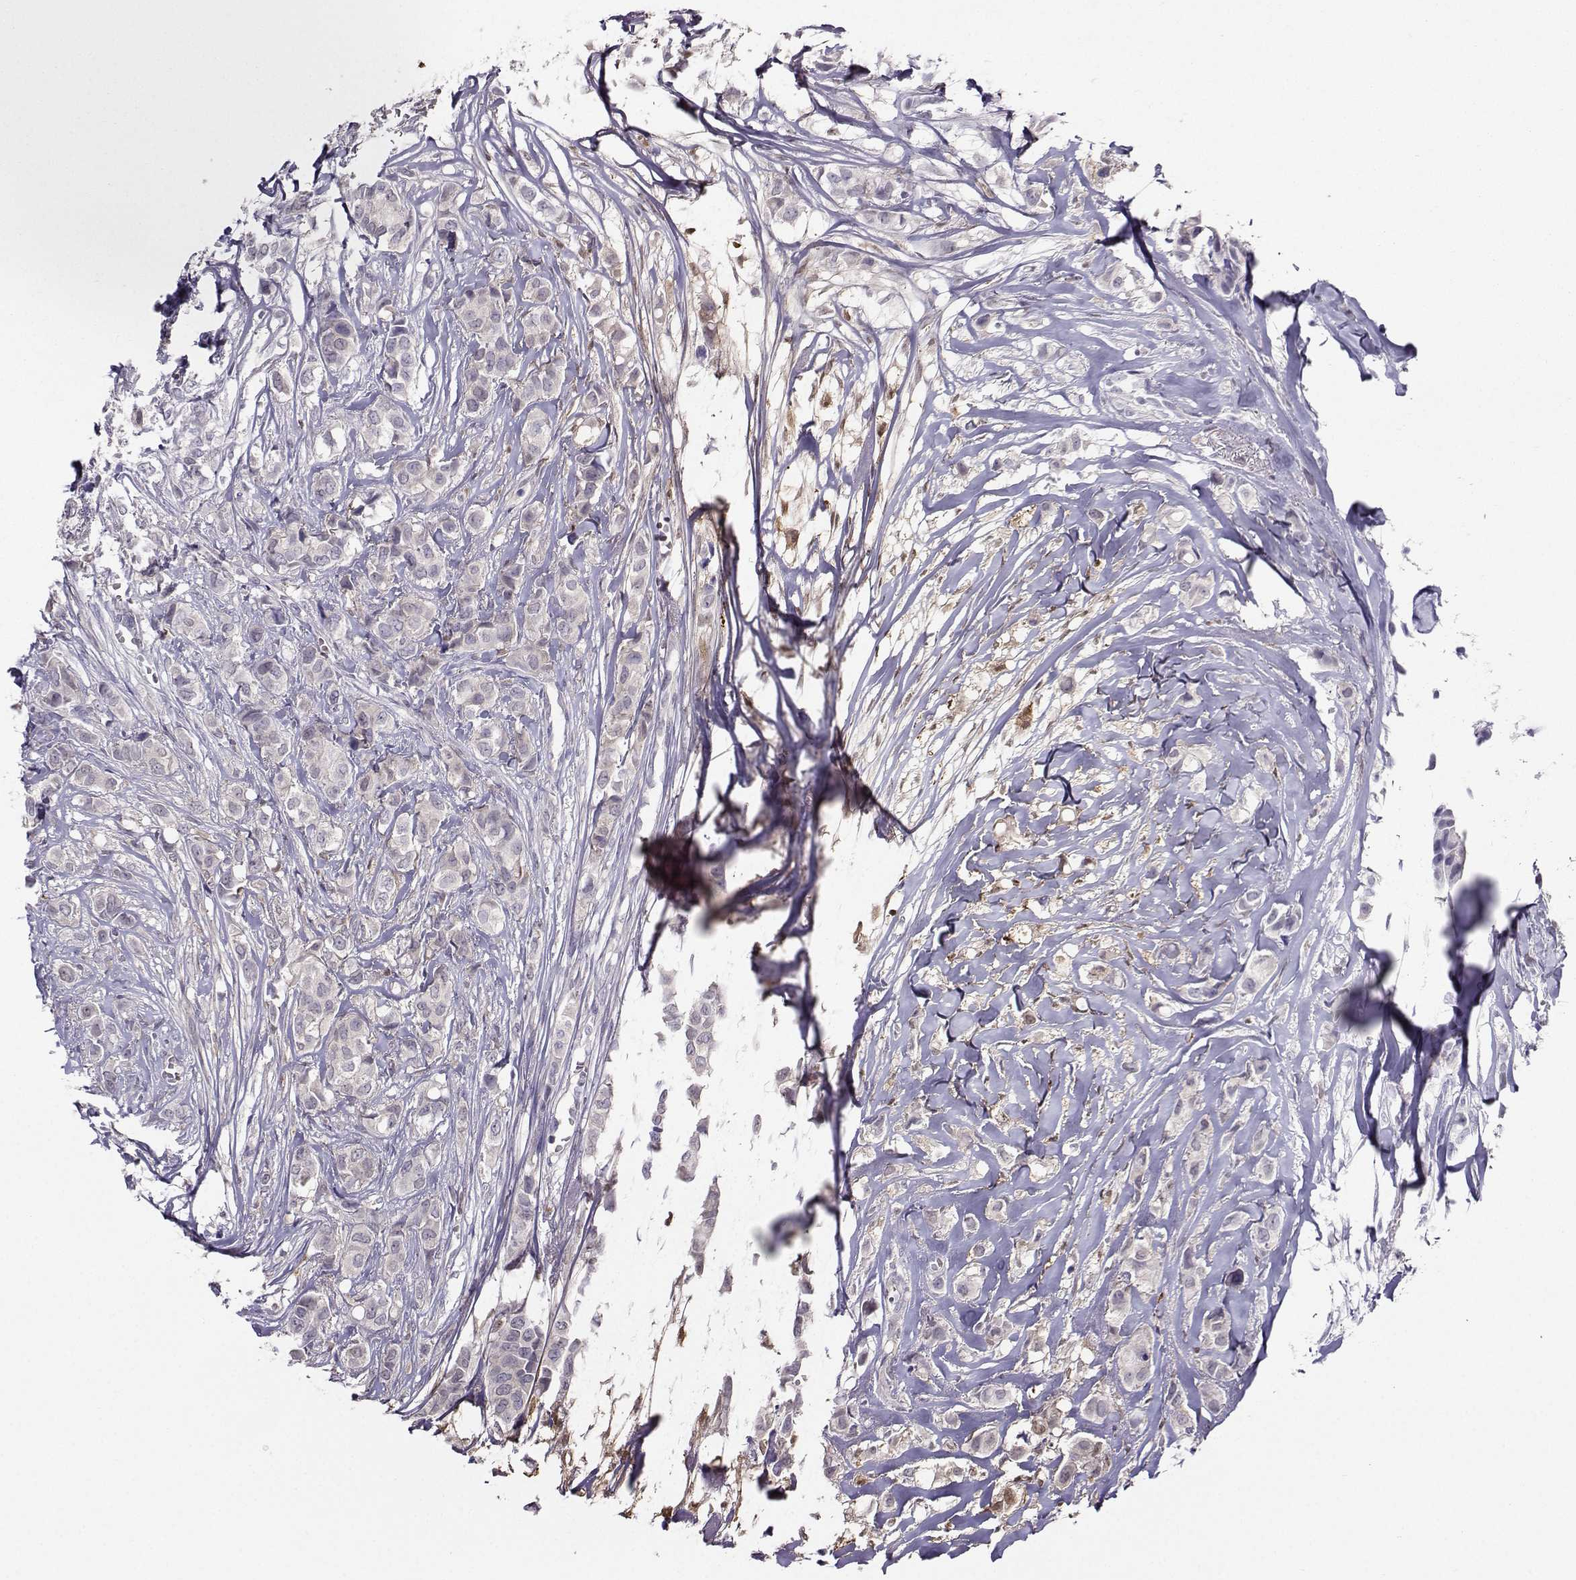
{"staining": {"intensity": "negative", "quantity": "none", "location": "none"}, "tissue": "breast cancer", "cell_type": "Tumor cells", "image_type": "cancer", "snomed": [{"axis": "morphology", "description": "Duct carcinoma"}, {"axis": "topography", "description": "Breast"}], "caption": "Breast intraductal carcinoma was stained to show a protein in brown. There is no significant staining in tumor cells.", "gene": "PGK1", "patient": {"sex": "female", "age": 85}}